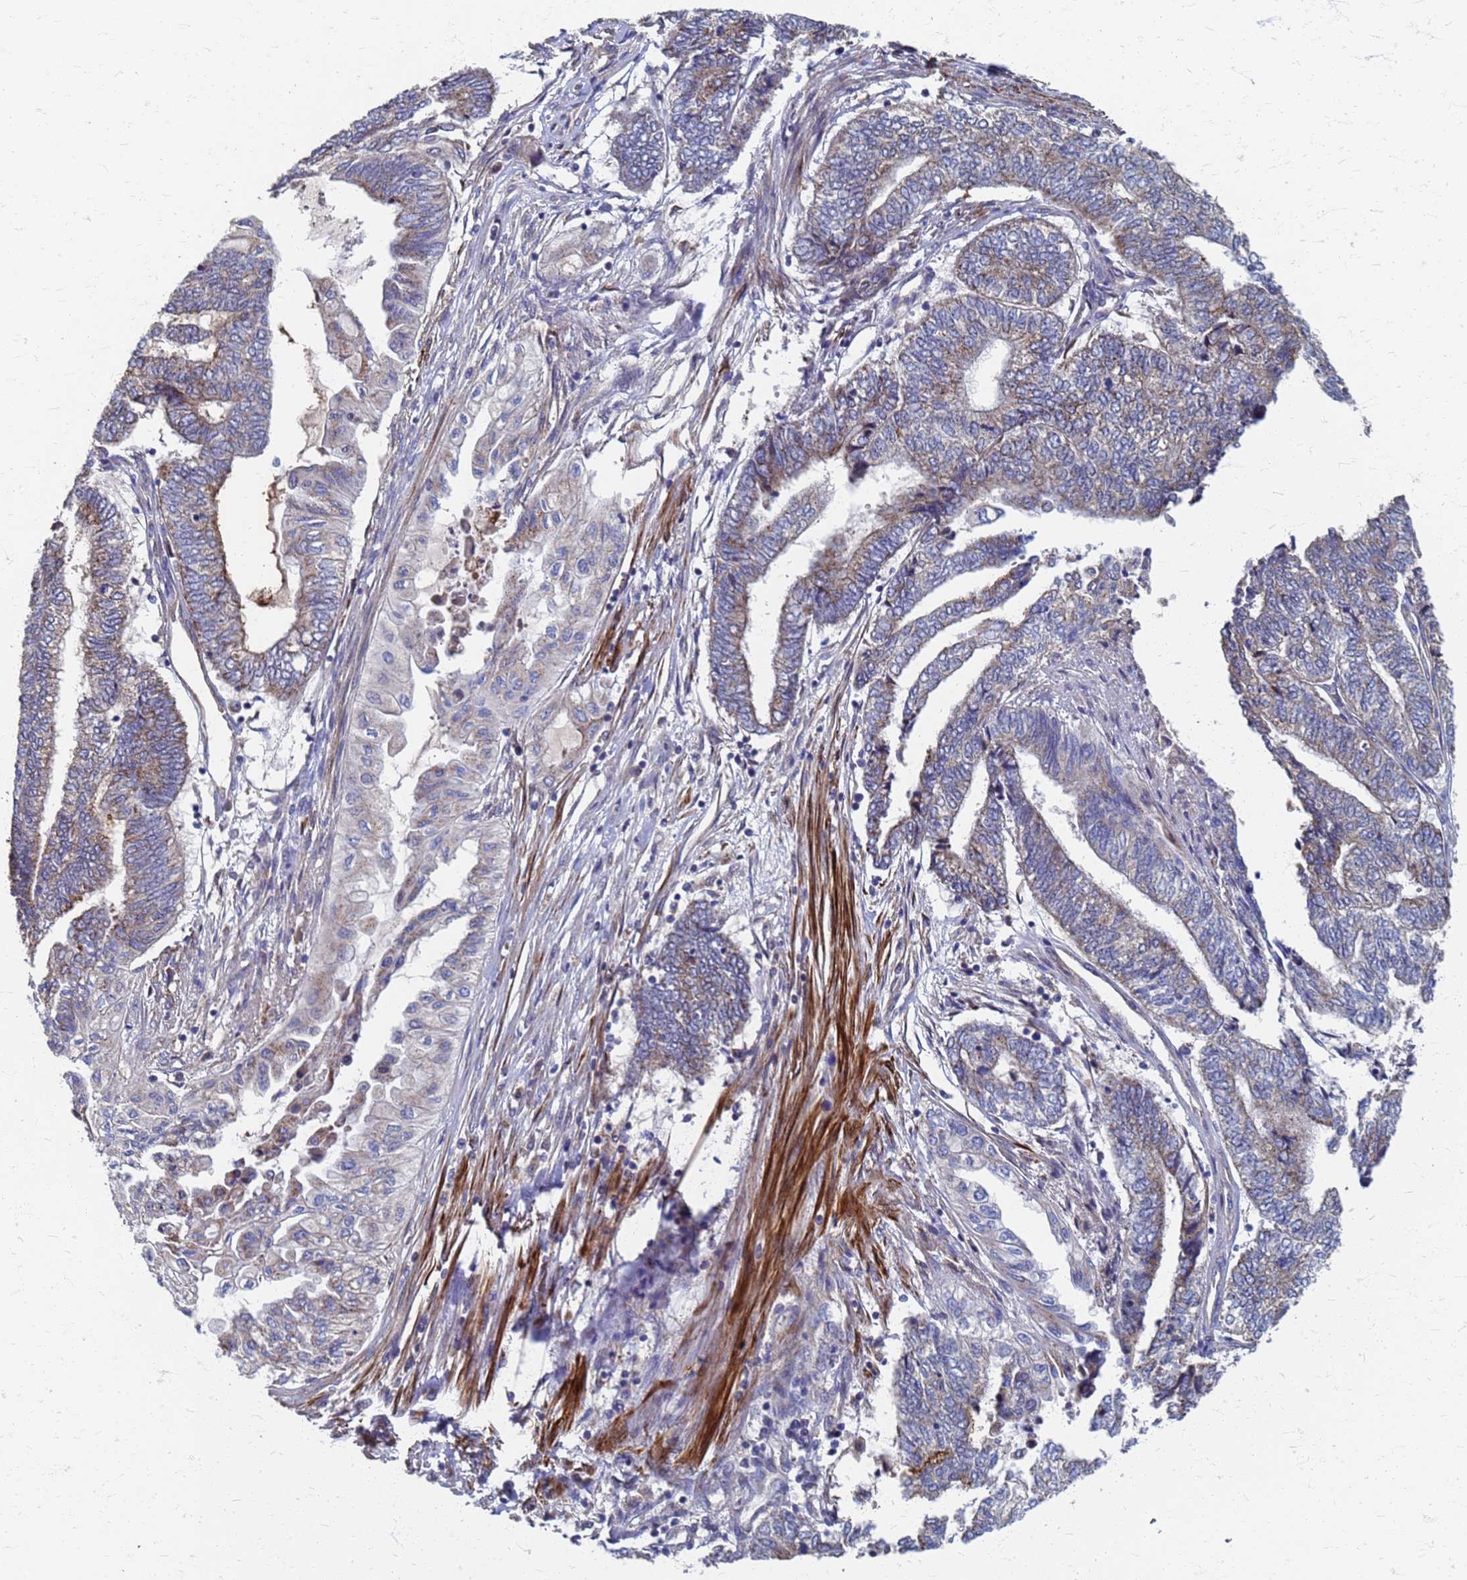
{"staining": {"intensity": "weak", "quantity": ">75%", "location": "cytoplasmic/membranous"}, "tissue": "endometrial cancer", "cell_type": "Tumor cells", "image_type": "cancer", "snomed": [{"axis": "morphology", "description": "Adenocarcinoma, NOS"}, {"axis": "topography", "description": "Uterus"}, {"axis": "topography", "description": "Endometrium"}], "caption": "Immunohistochemistry (IHC) photomicrograph of human adenocarcinoma (endometrial) stained for a protein (brown), which shows low levels of weak cytoplasmic/membranous staining in approximately >75% of tumor cells.", "gene": "ATPAF1", "patient": {"sex": "female", "age": 70}}